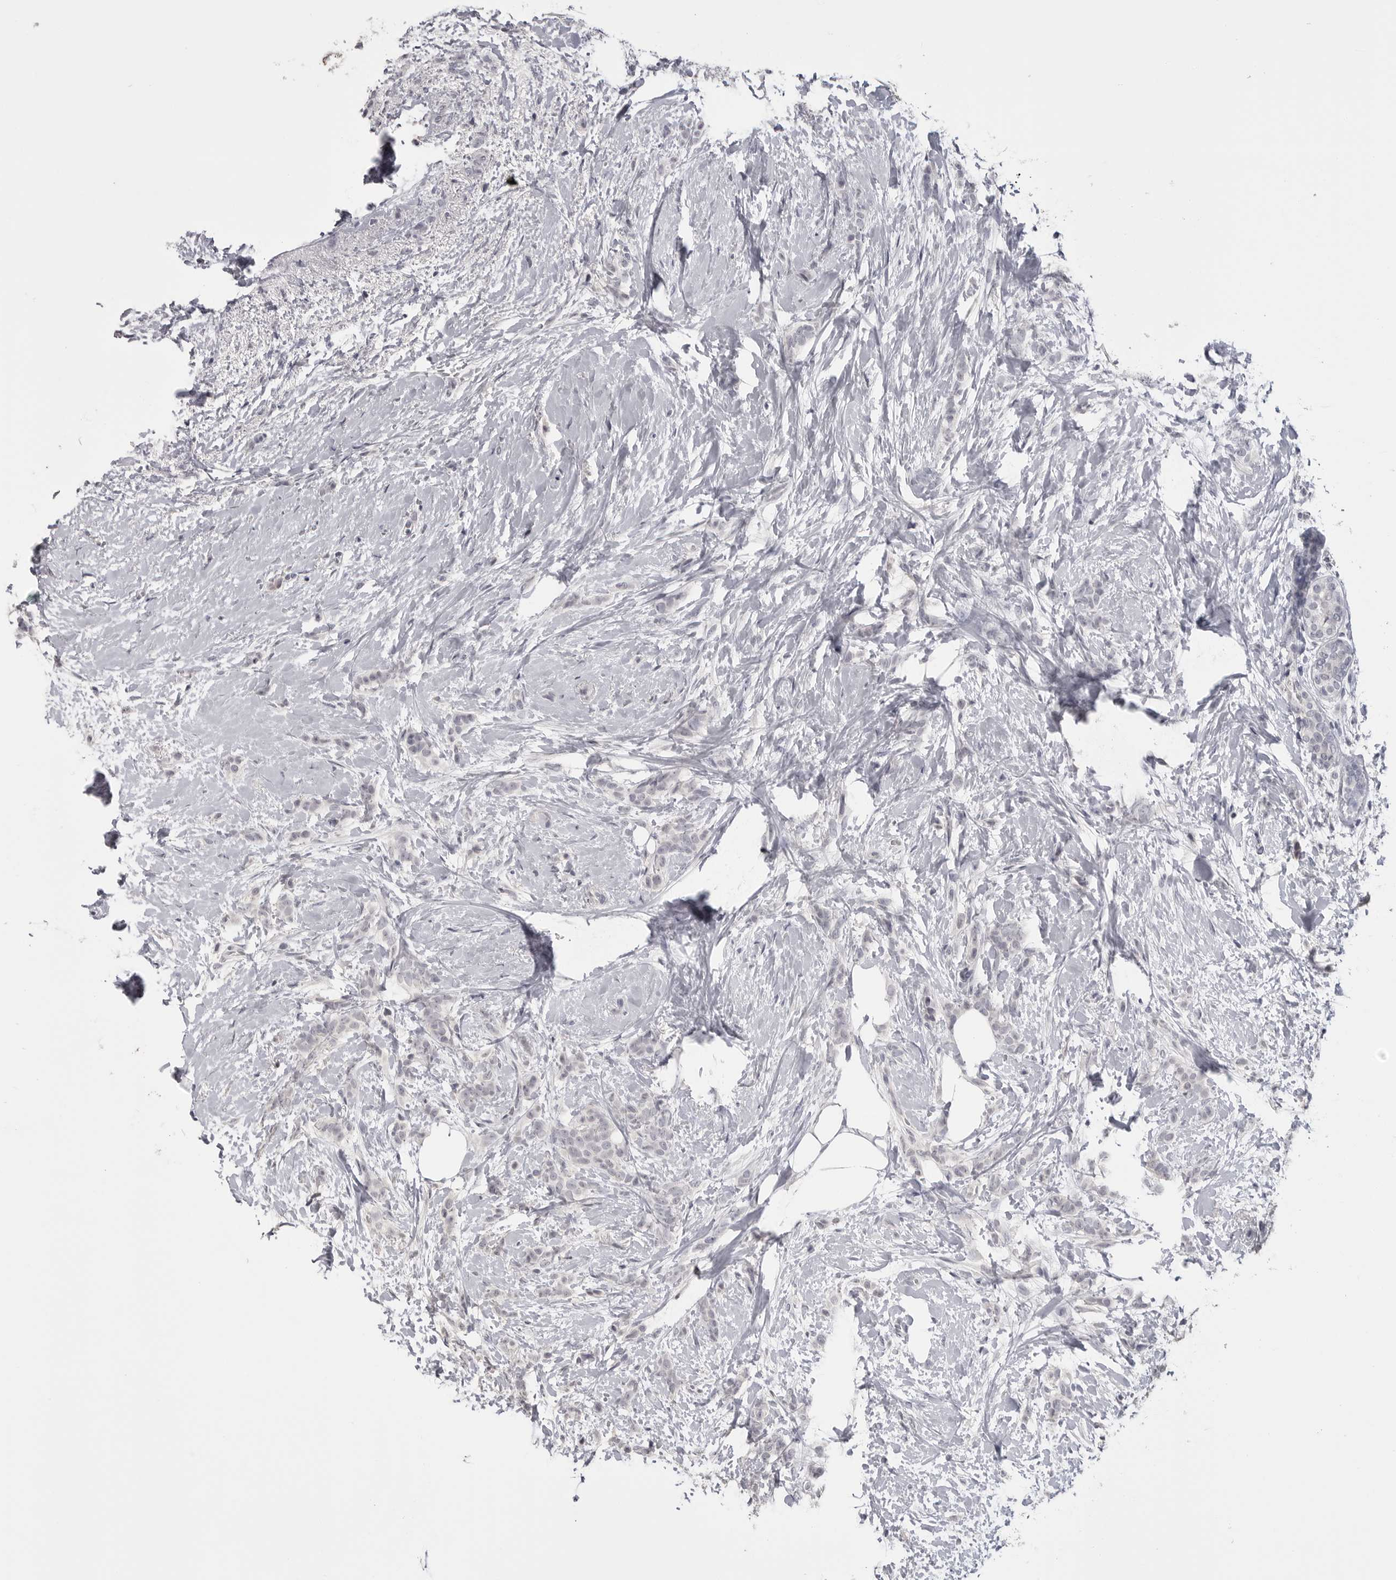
{"staining": {"intensity": "negative", "quantity": "none", "location": "none"}, "tissue": "breast cancer", "cell_type": "Tumor cells", "image_type": "cancer", "snomed": [{"axis": "morphology", "description": "Lobular carcinoma, in situ"}, {"axis": "morphology", "description": "Lobular carcinoma"}, {"axis": "topography", "description": "Breast"}], "caption": "Tumor cells are negative for protein expression in human breast lobular carcinoma.", "gene": "GPN2", "patient": {"sex": "female", "age": 41}}